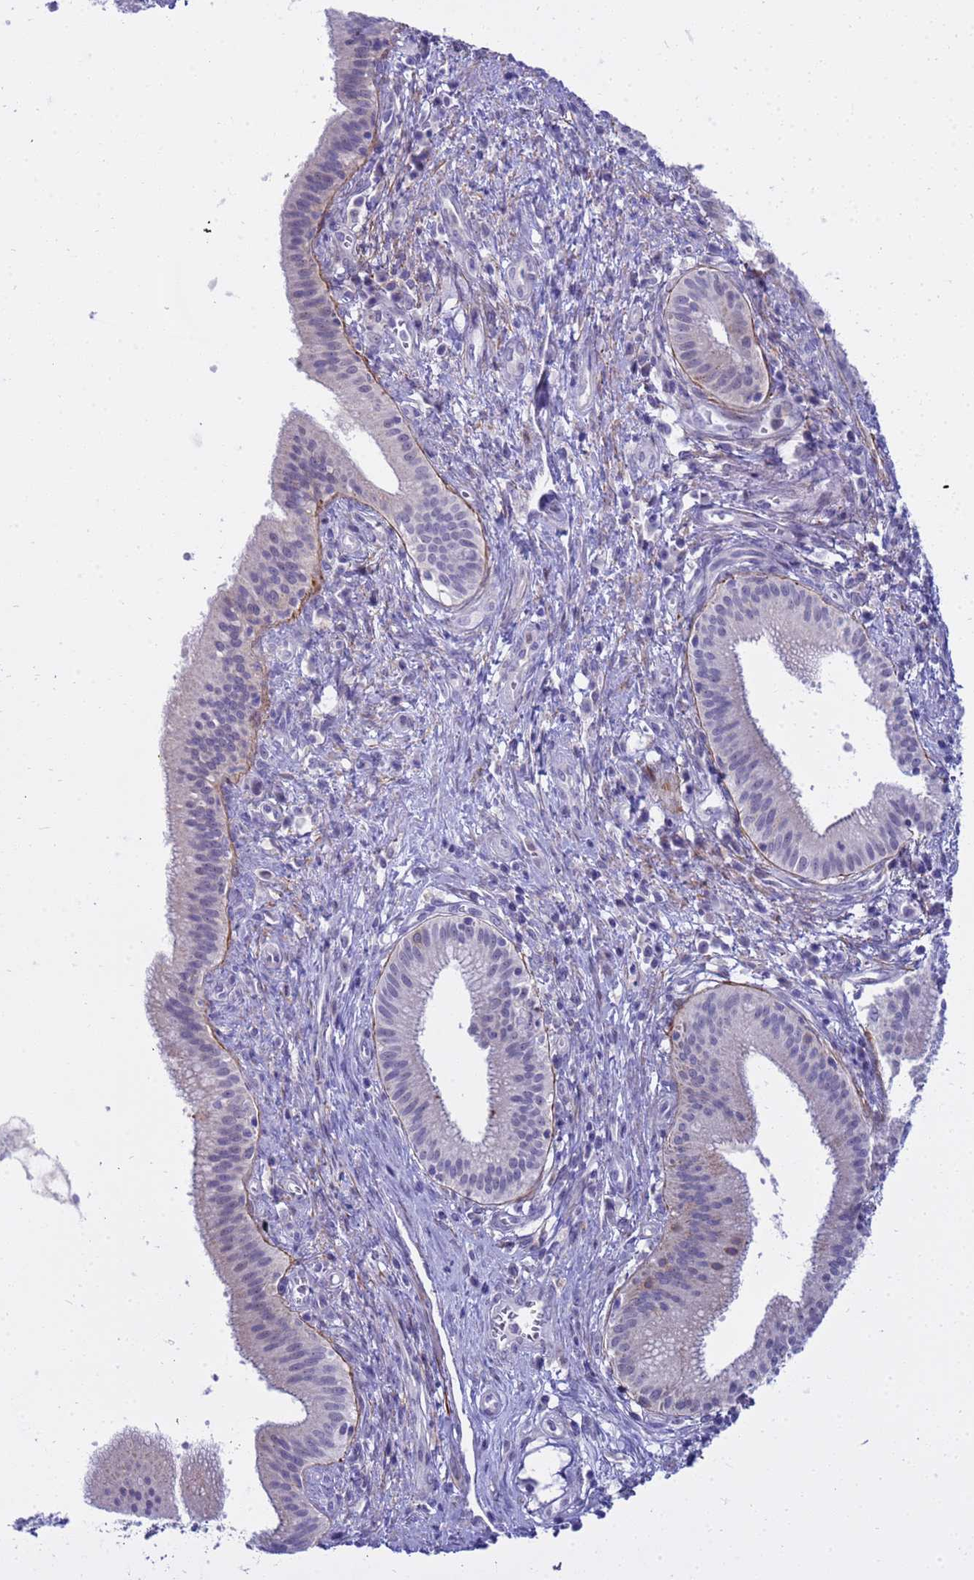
{"staining": {"intensity": "weak", "quantity": "<25%", "location": "nuclear"}, "tissue": "pancreatic cancer", "cell_type": "Tumor cells", "image_type": "cancer", "snomed": [{"axis": "morphology", "description": "Adenocarcinoma, NOS"}, {"axis": "topography", "description": "Pancreas"}], "caption": "Micrograph shows no significant protein positivity in tumor cells of pancreatic cancer.", "gene": "LRATD1", "patient": {"sex": "male", "age": 72}}